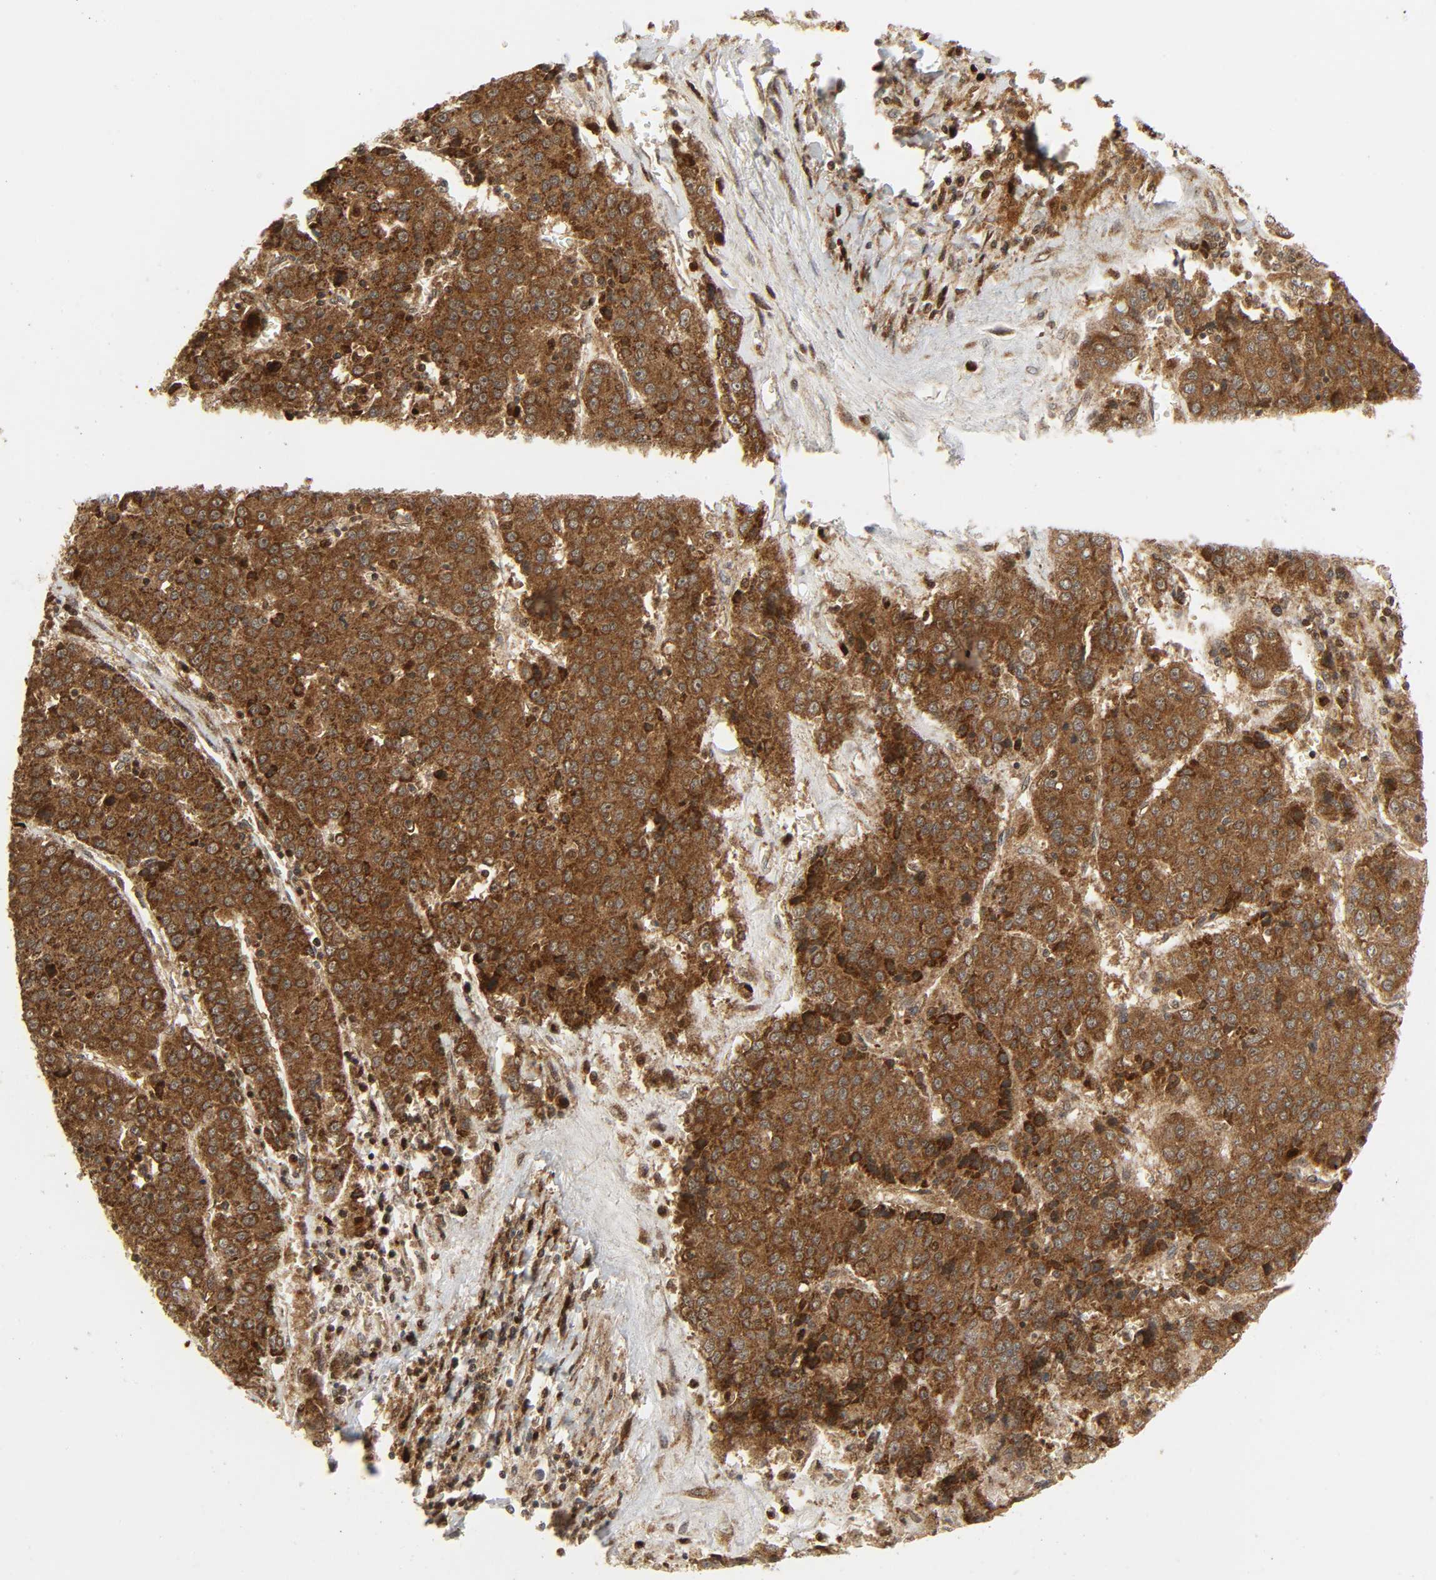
{"staining": {"intensity": "strong", "quantity": ">75%", "location": "cytoplasmic/membranous"}, "tissue": "liver cancer", "cell_type": "Tumor cells", "image_type": "cancer", "snomed": [{"axis": "morphology", "description": "Carcinoma, Hepatocellular, NOS"}, {"axis": "topography", "description": "Liver"}], "caption": "Liver hepatocellular carcinoma stained with a brown dye demonstrates strong cytoplasmic/membranous positive positivity in approximately >75% of tumor cells.", "gene": "CHUK", "patient": {"sex": "female", "age": 53}}